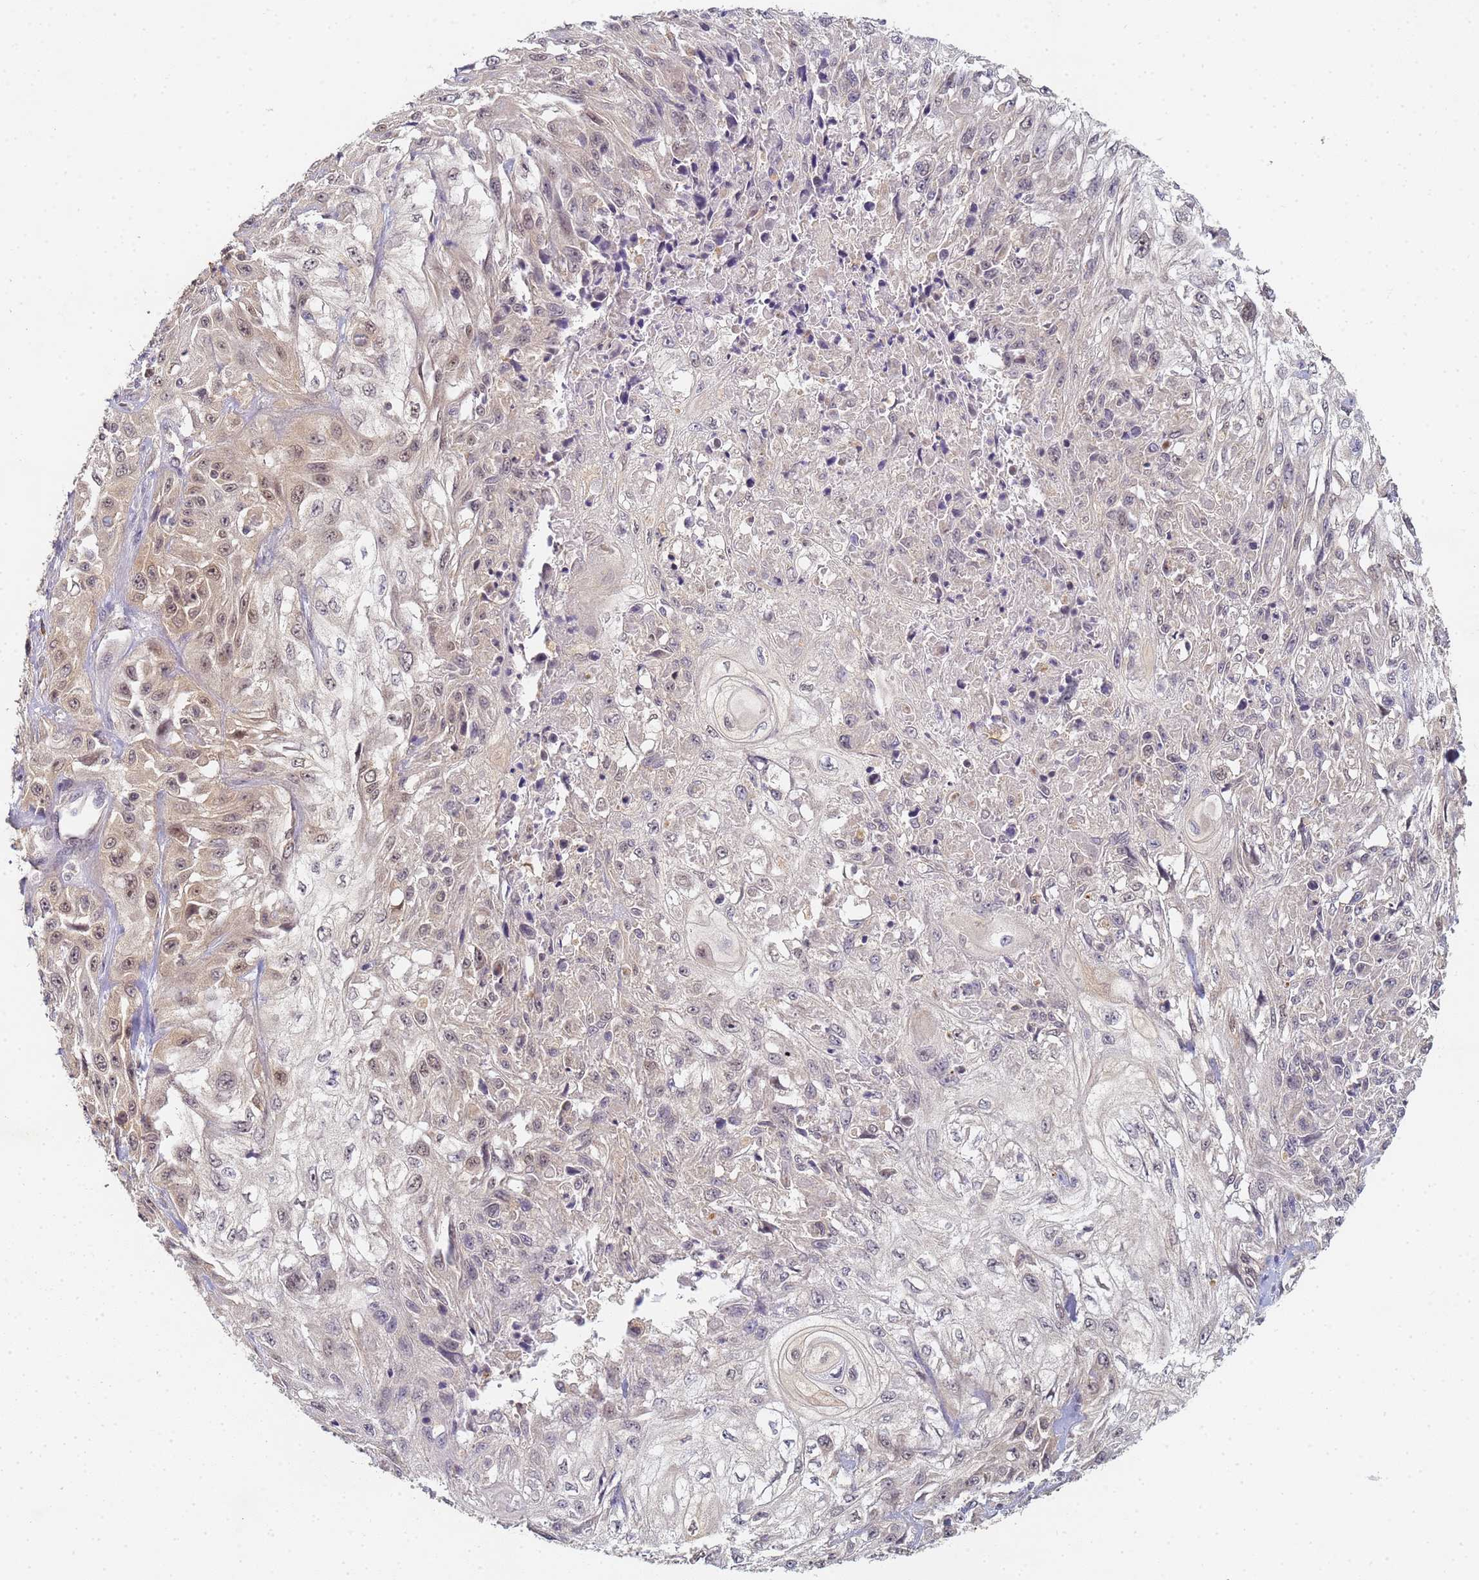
{"staining": {"intensity": "moderate", "quantity": "<25%", "location": "nuclear"}, "tissue": "skin cancer", "cell_type": "Tumor cells", "image_type": "cancer", "snomed": [{"axis": "morphology", "description": "Squamous cell carcinoma, NOS"}, {"axis": "morphology", "description": "Squamous cell carcinoma, metastatic, NOS"}, {"axis": "topography", "description": "Skin"}, {"axis": "topography", "description": "Lymph node"}], "caption": "A histopathology image showing moderate nuclear staining in about <25% of tumor cells in skin cancer (squamous cell carcinoma), as visualized by brown immunohistochemical staining.", "gene": "HMCES", "patient": {"sex": "male", "age": 75}}